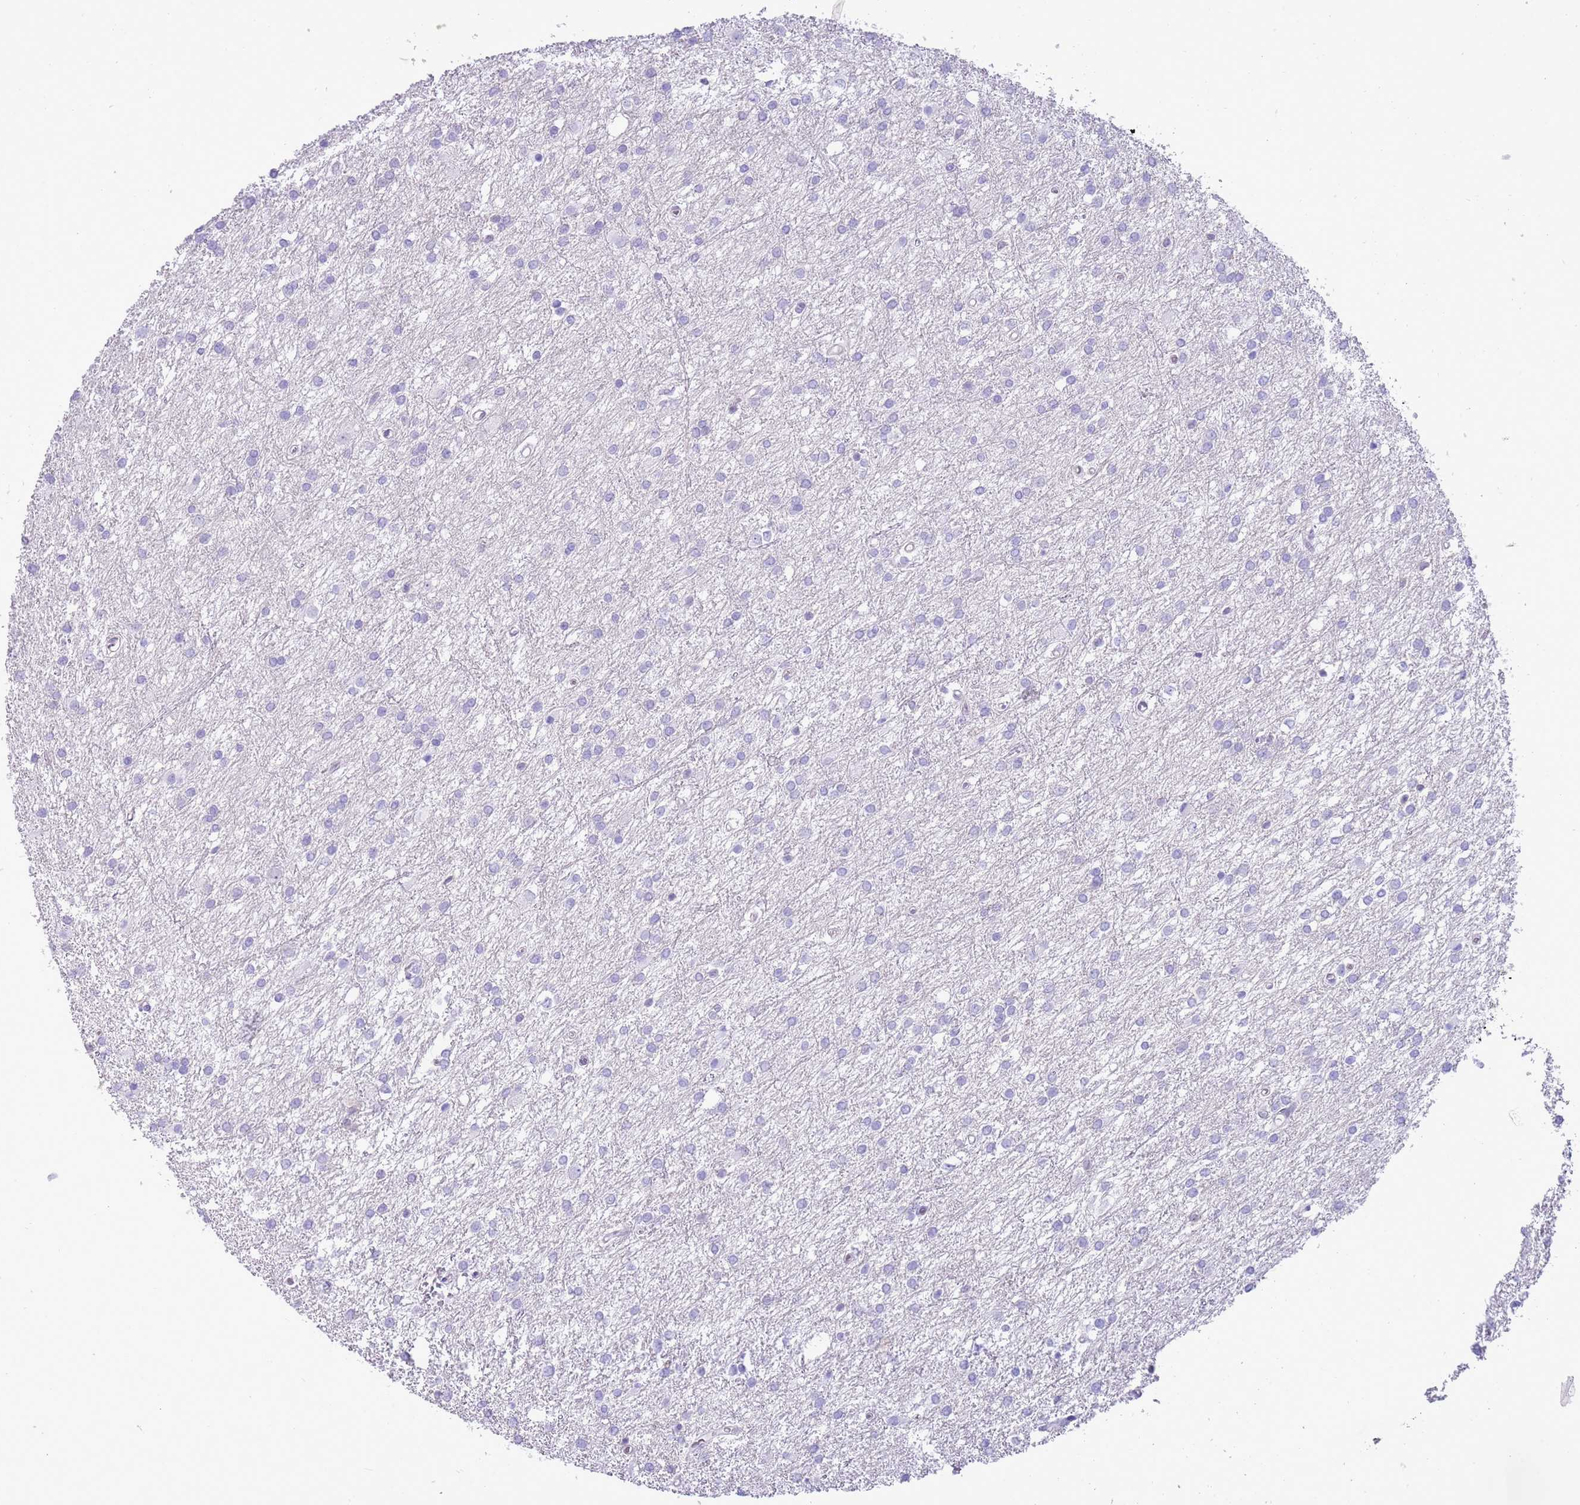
{"staining": {"intensity": "negative", "quantity": "none", "location": "none"}, "tissue": "glioma", "cell_type": "Tumor cells", "image_type": "cancer", "snomed": [{"axis": "morphology", "description": "Glioma, malignant, High grade"}, {"axis": "topography", "description": "Brain"}], "caption": "Immunohistochemical staining of human malignant glioma (high-grade) shows no significant staining in tumor cells. (DAB IHC, high magnification).", "gene": "DDI2", "patient": {"sex": "female", "age": 50}}